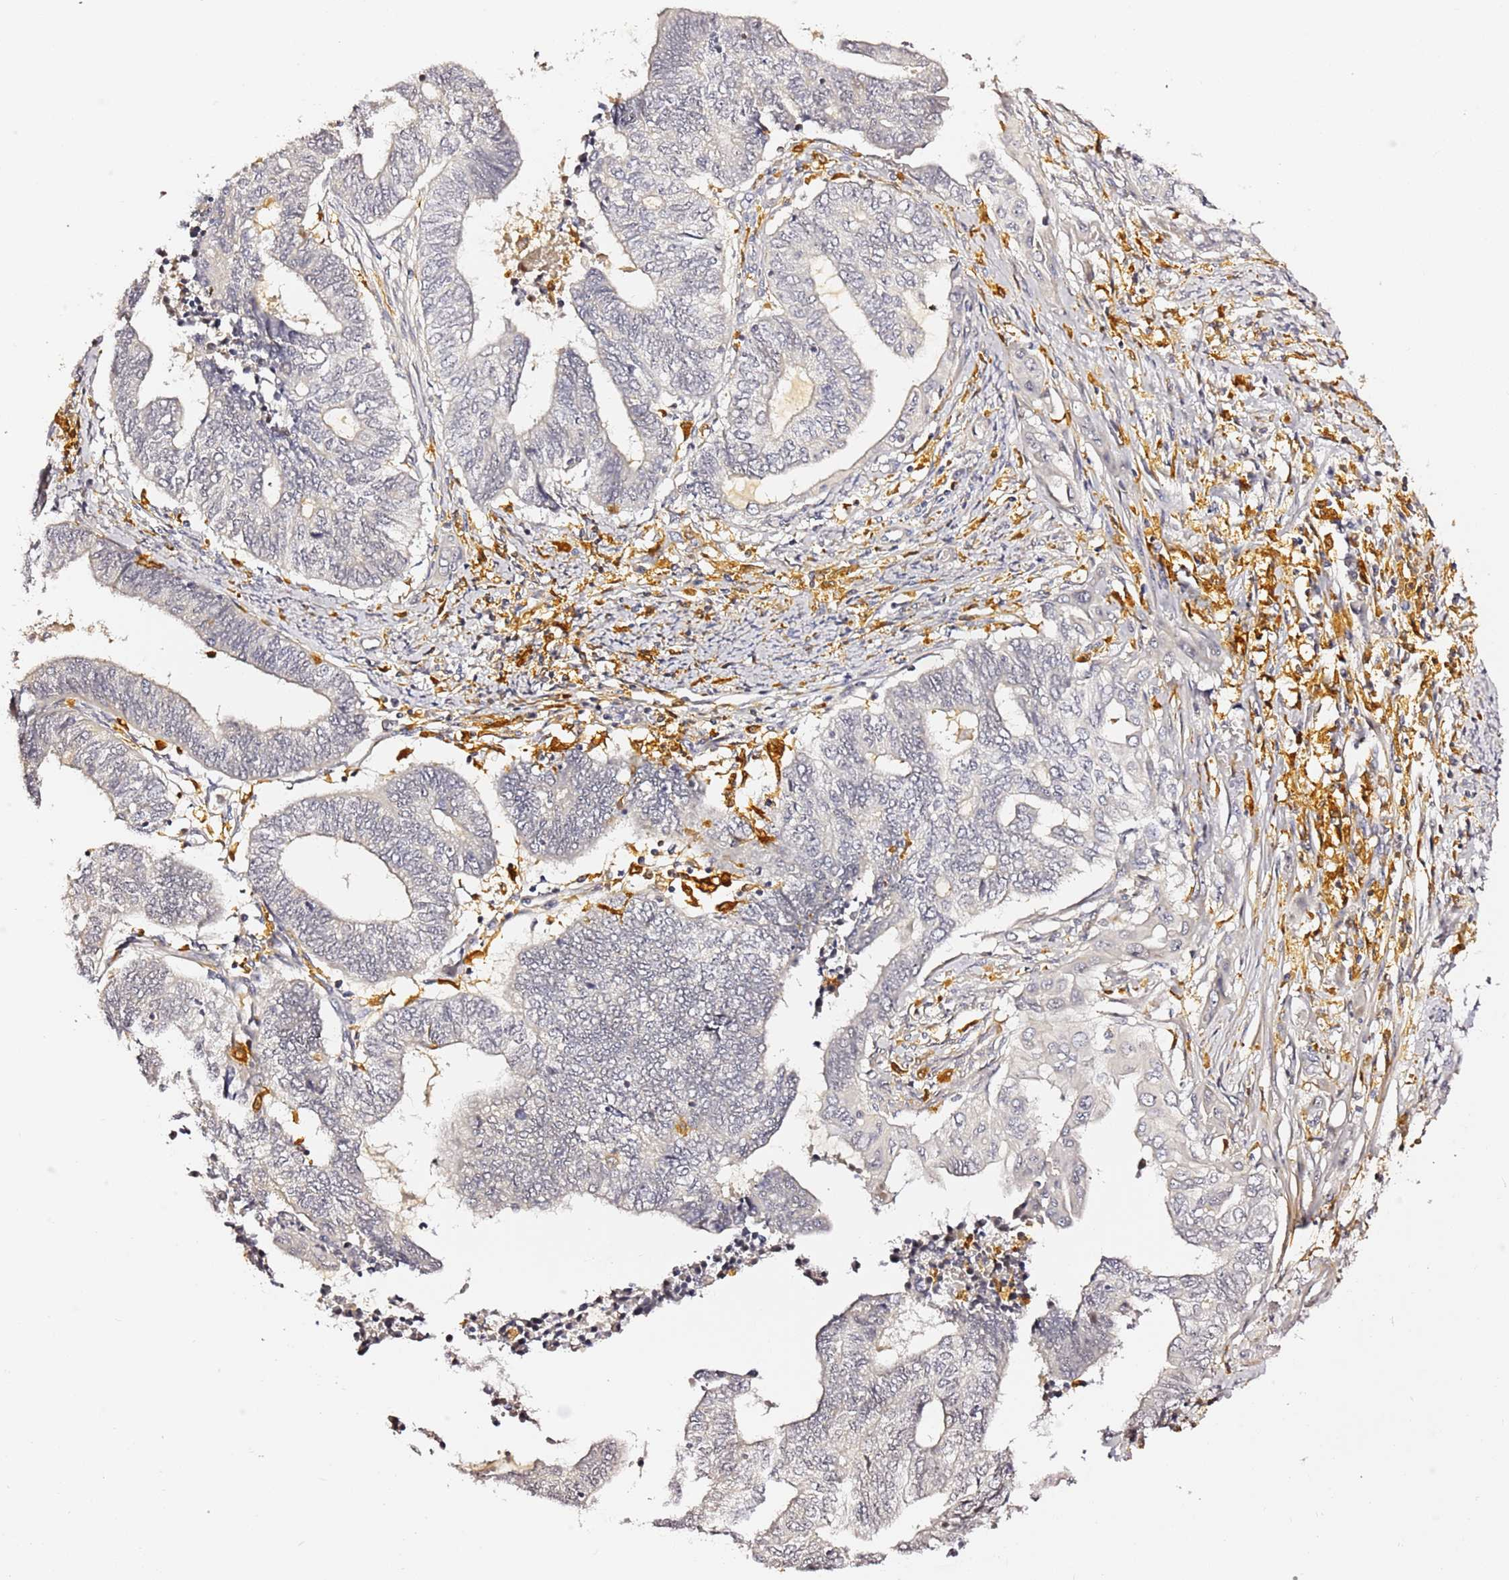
{"staining": {"intensity": "negative", "quantity": "none", "location": "none"}, "tissue": "endometrial cancer", "cell_type": "Tumor cells", "image_type": "cancer", "snomed": [{"axis": "morphology", "description": "Adenocarcinoma, NOS"}, {"axis": "topography", "description": "Uterus"}, {"axis": "topography", "description": "Endometrium"}], "caption": "There is no significant expression in tumor cells of endometrial cancer (adenocarcinoma).", "gene": "IL4I1", "patient": {"sex": "female", "age": 70}}